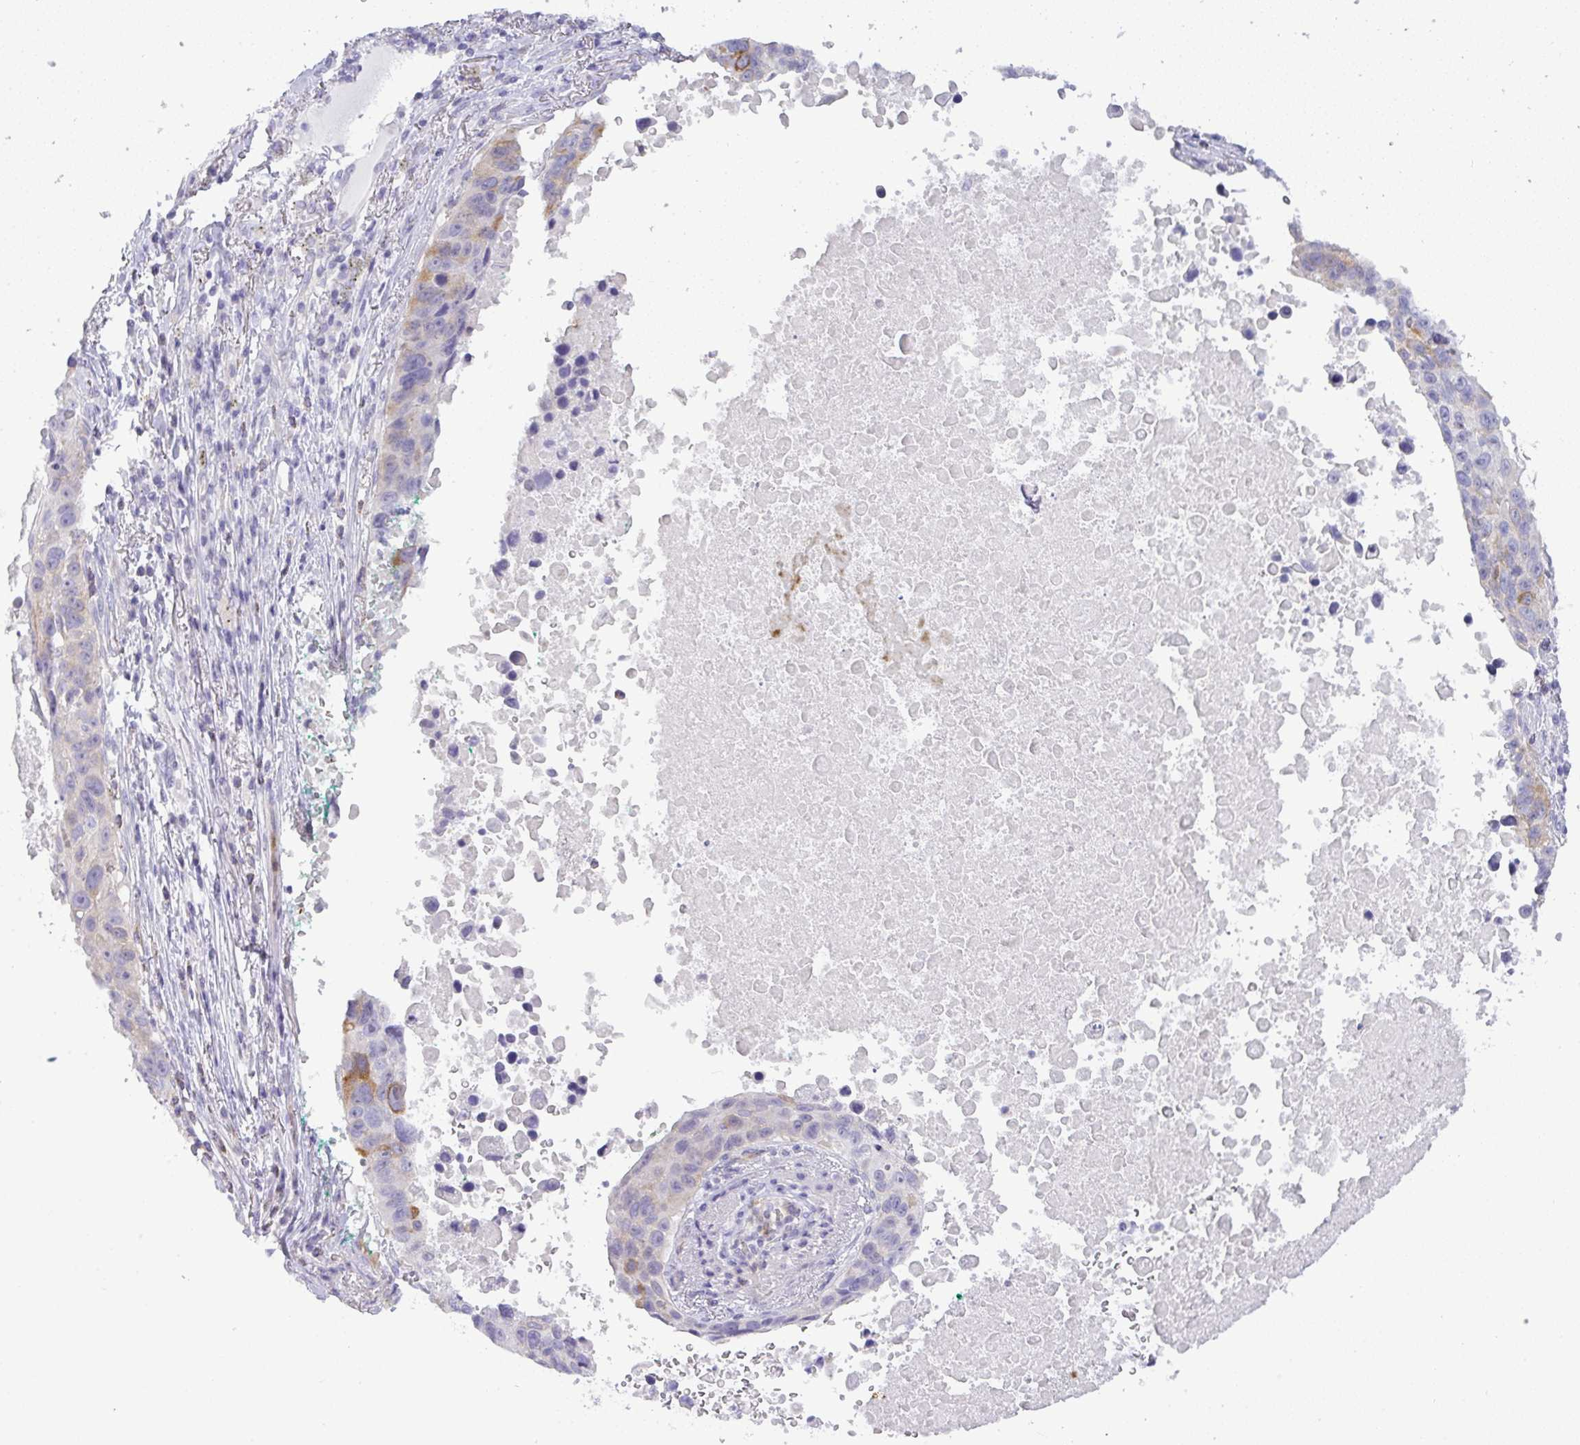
{"staining": {"intensity": "moderate", "quantity": "<25%", "location": "cytoplasmic/membranous"}, "tissue": "lung cancer", "cell_type": "Tumor cells", "image_type": "cancer", "snomed": [{"axis": "morphology", "description": "Squamous cell carcinoma, NOS"}, {"axis": "topography", "description": "Lung"}], "caption": "Lung cancer stained for a protein (brown) demonstrates moderate cytoplasmic/membranous positive positivity in approximately <25% of tumor cells.", "gene": "LIPE", "patient": {"sex": "male", "age": 66}}